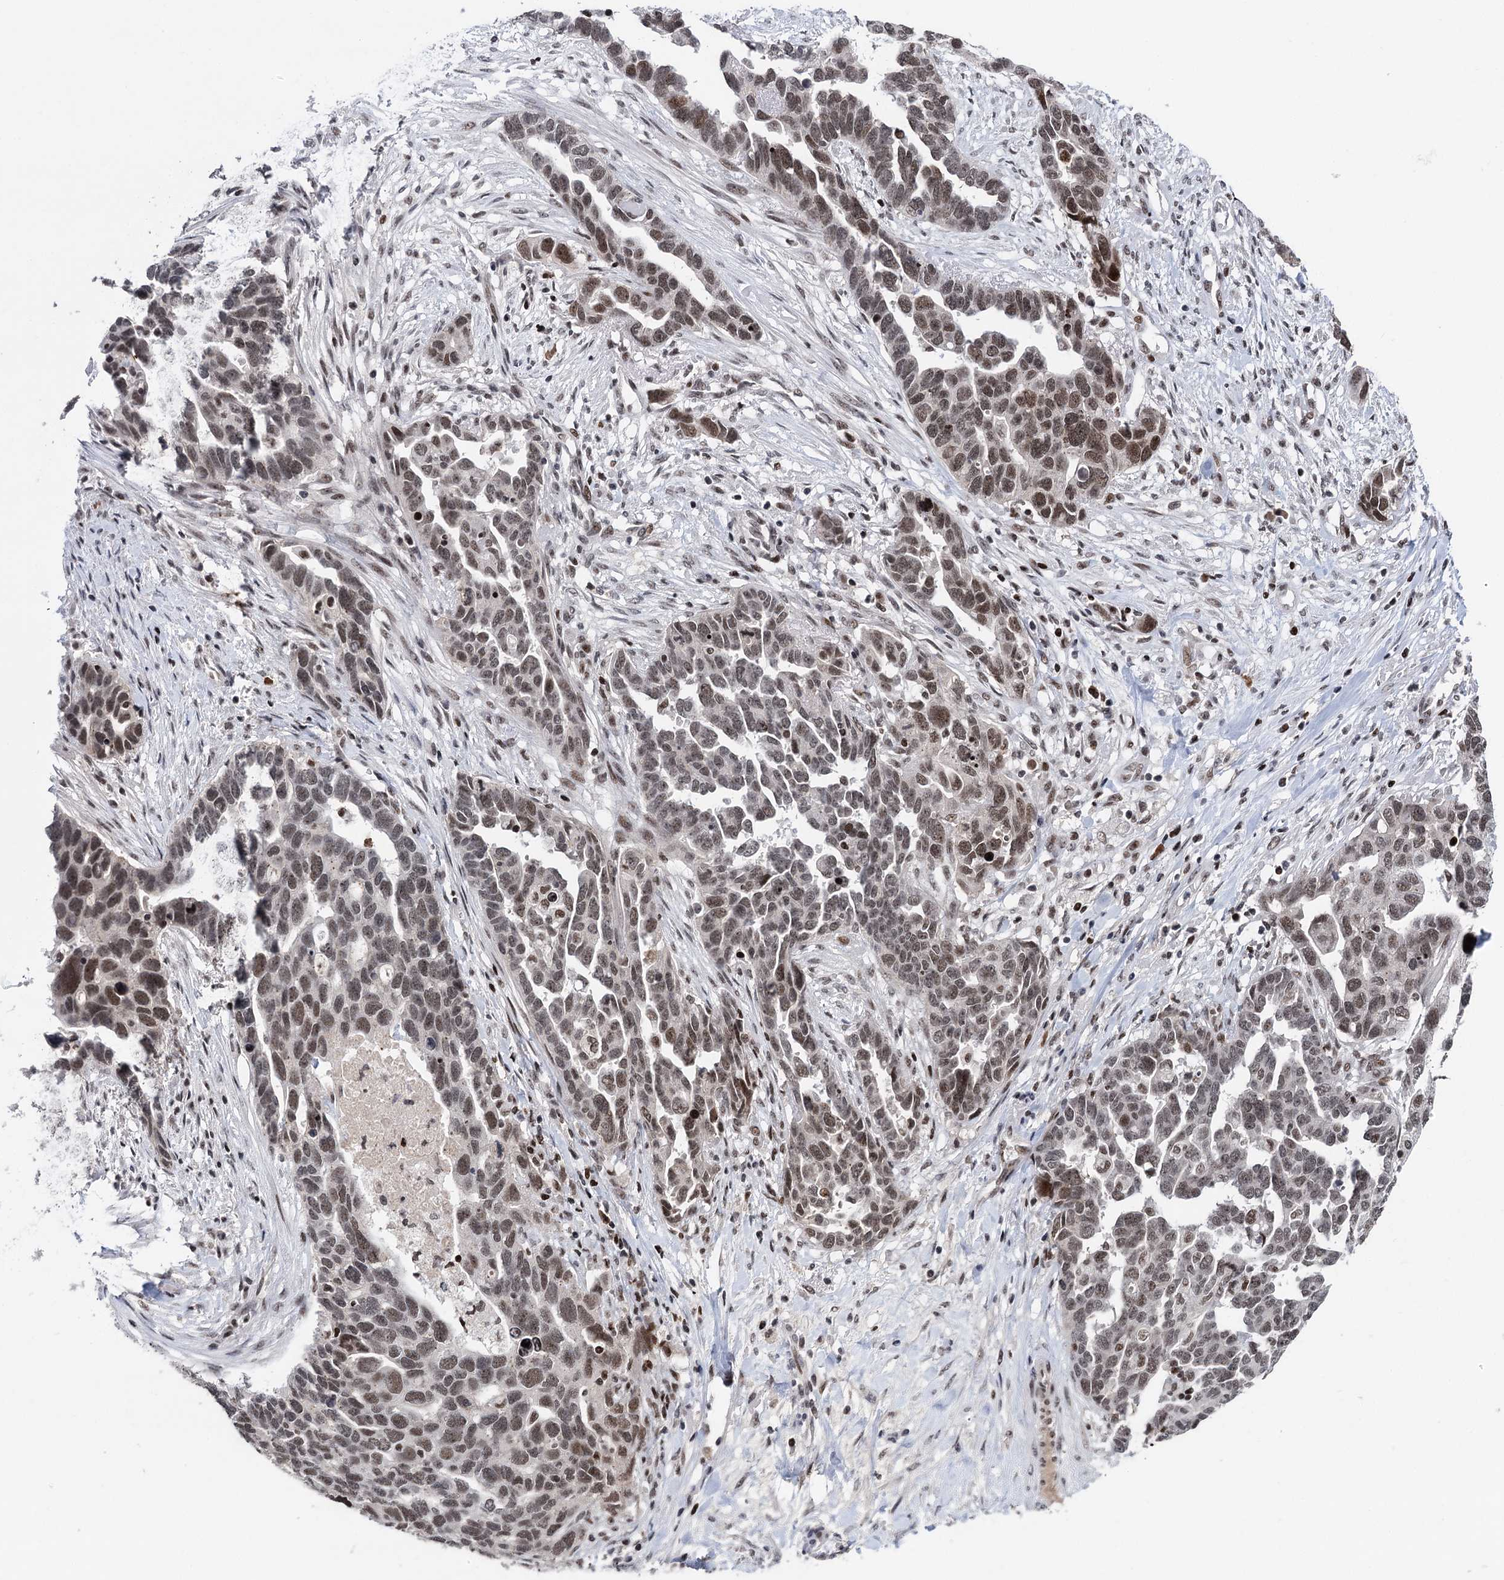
{"staining": {"intensity": "moderate", "quantity": "25%-75%", "location": "nuclear"}, "tissue": "ovarian cancer", "cell_type": "Tumor cells", "image_type": "cancer", "snomed": [{"axis": "morphology", "description": "Cystadenocarcinoma, serous, NOS"}, {"axis": "topography", "description": "Ovary"}], "caption": "Approximately 25%-75% of tumor cells in human ovarian cancer show moderate nuclear protein staining as visualized by brown immunohistochemical staining.", "gene": "ZCCHC10", "patient": {"sex": "female", "age": 54}}